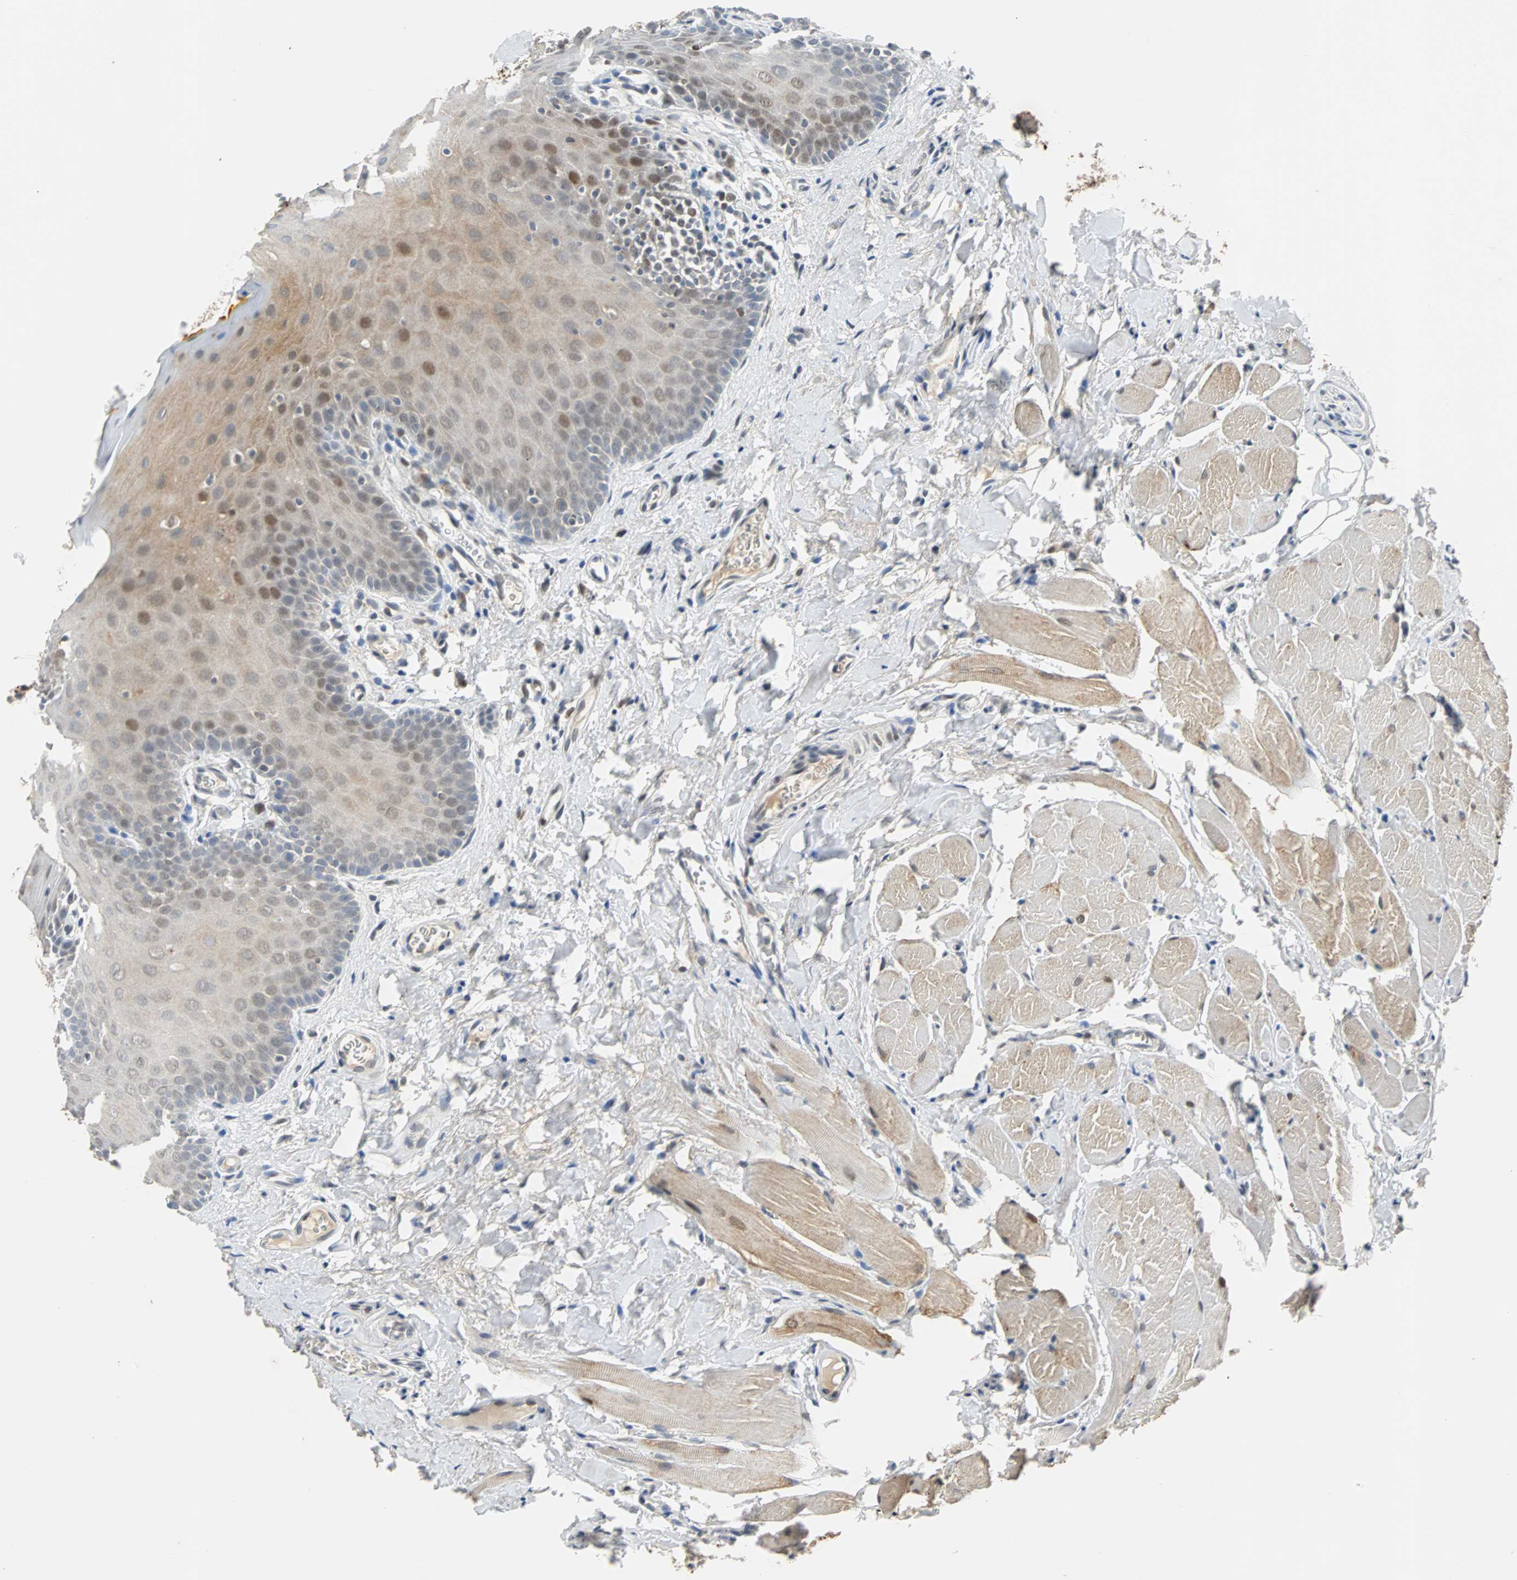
{"staining": {"intensity": "moderate", "quantity": "25%-75%", "location": "cytoplasmic/membranous,nuclear"}, "tissue": "oral mucosa", "cell_type": "Squamous epithelial cells", "image_type": "normal", "snomed": [{"axis": "morphology", "description": "Normal tissue, NOS"}, {"axis": "topography", "description": "Oral tissue"}], "caption": "This micrograph displays benign oral mucosa stained with IHC to label a protein in brown. The cytoplasmic/membranous,nuclear of squamous epithelial cells show moderate positivity for the protein. Nuclei are counter-stained blue.", "gene": "HLX", "patient": {"sex": "male", "age": 54}}